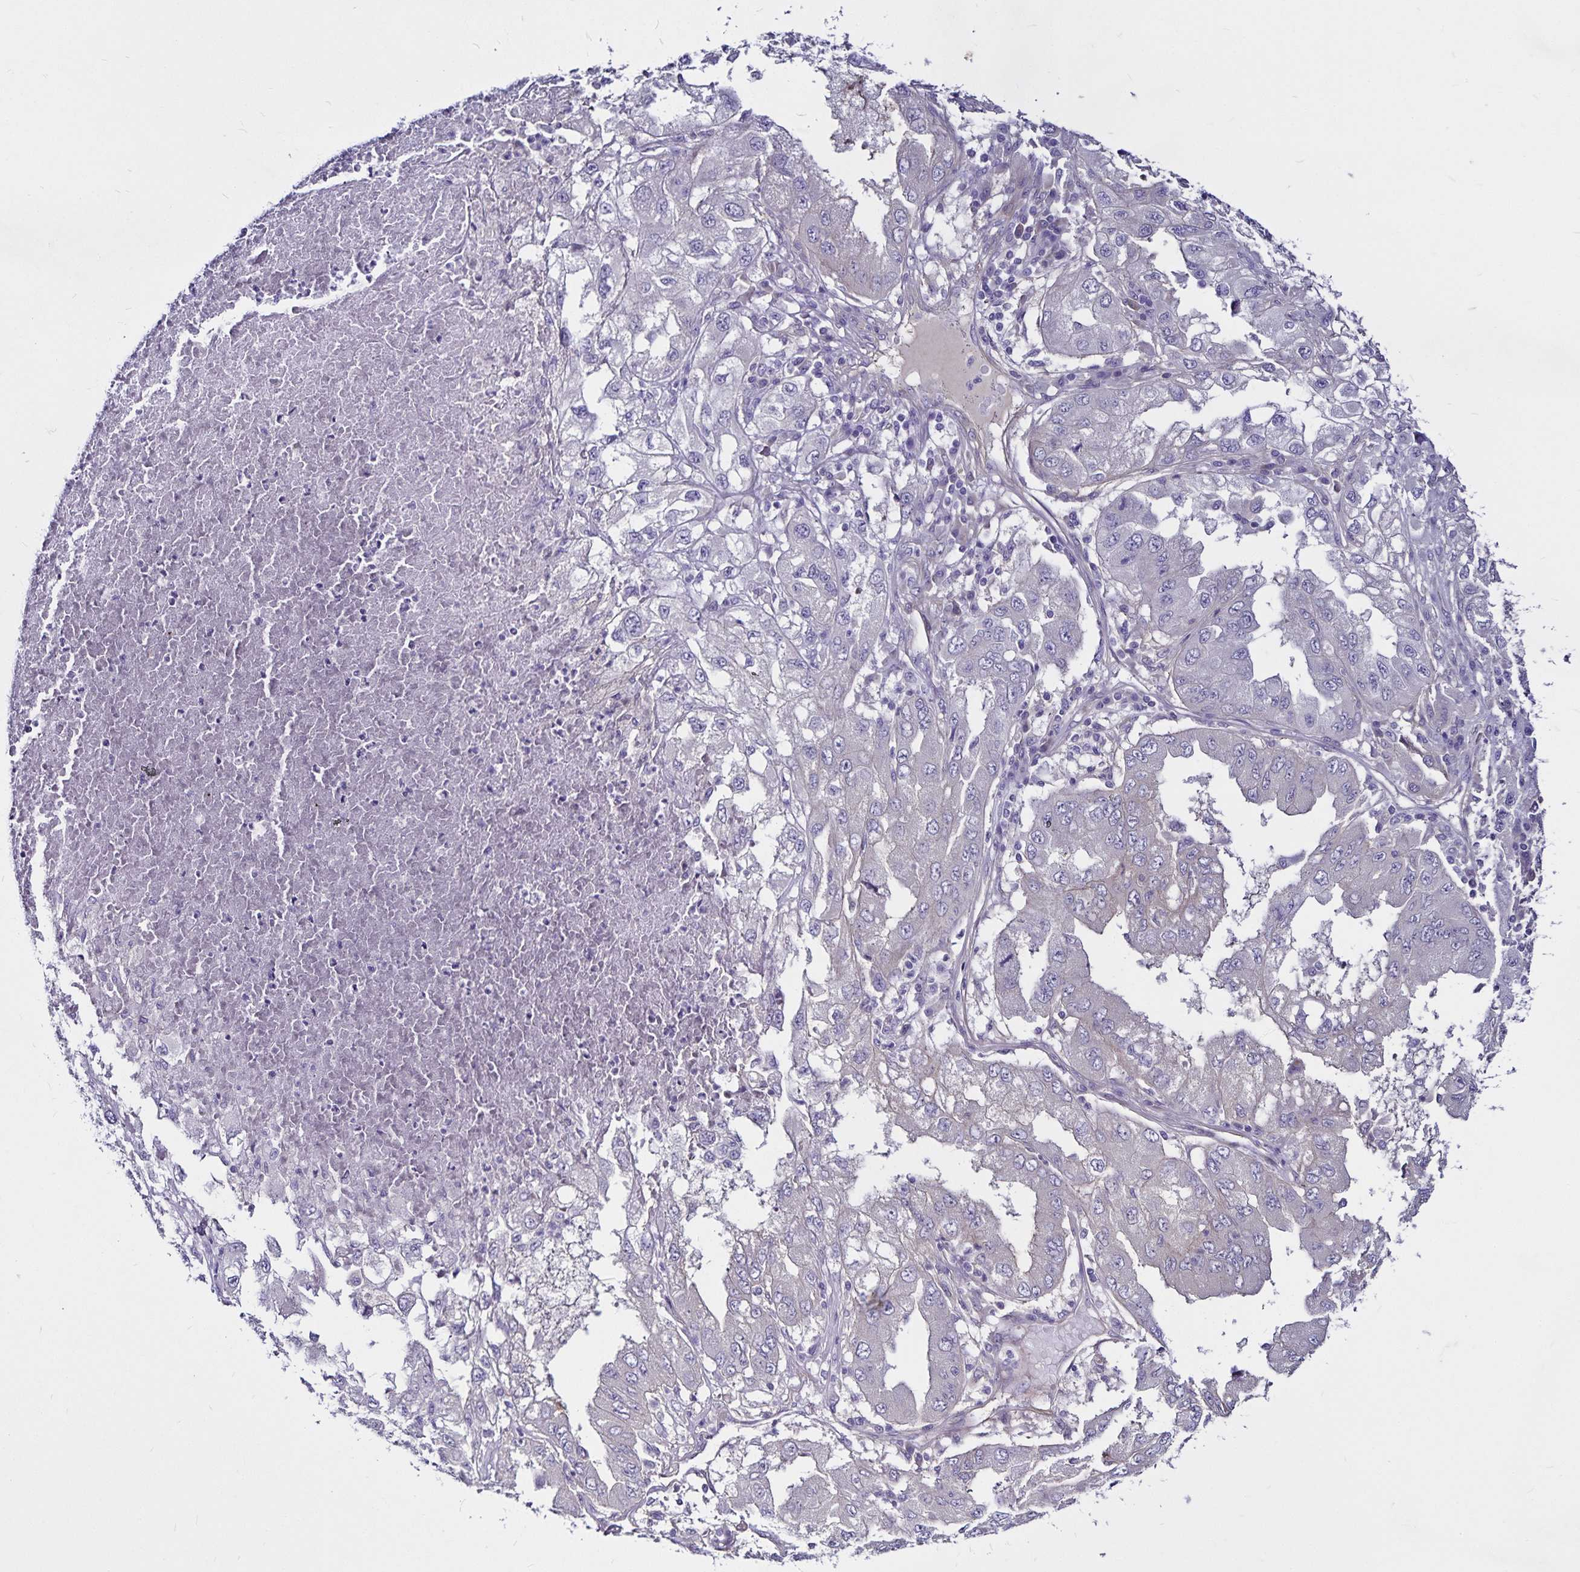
{"staining": {"intensity": "negative", "quantity": "none", "location": "none"}, "tissue": "lung cancer", "cell_type": "Tumor cells", "image_type": "cancer", "snomed": [{"axis": "morphology", "description": "Adenocarcinoma, NOS"}, {"axis": "morphology", "description": "Adenocarcinoma primary or metastatic"}, {"axis": "topography", "description": "Lung"}], "caption": "DAB immunohistochemical staining of lung cancer (adenocarcinoma primary or metastatic) exhibits no significant staining in tumor cells.", "gene": "GNG12", "patient": {"sex": "male", "age": 74}}